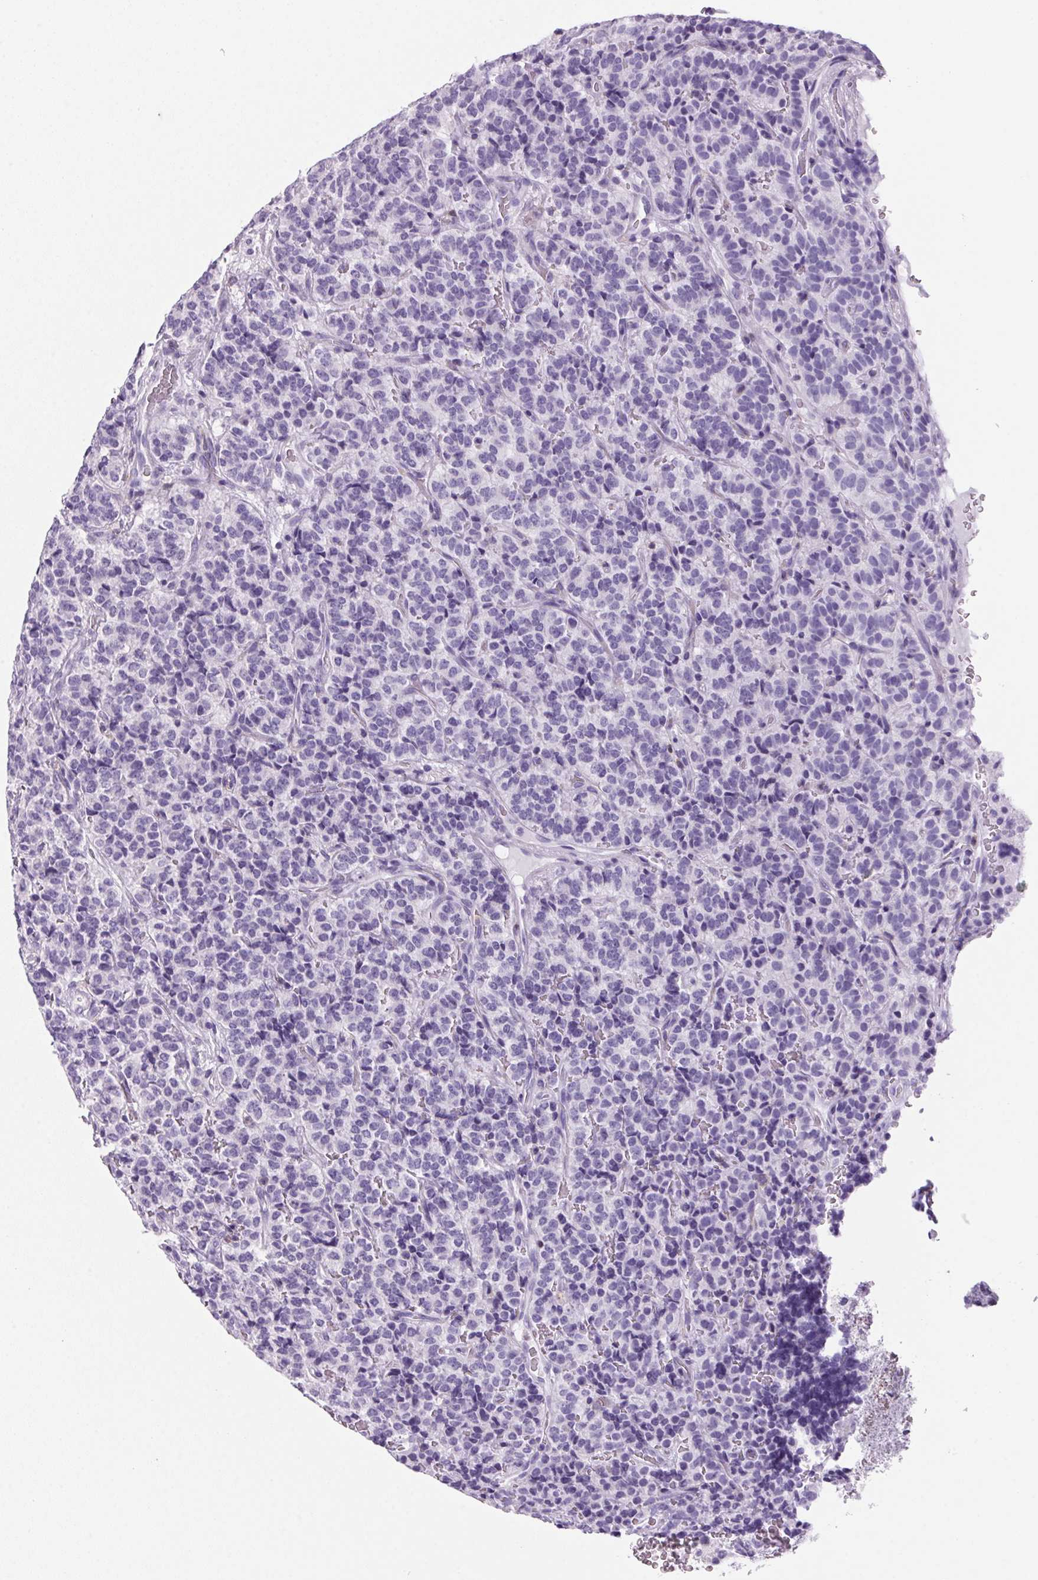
{"staining": {"intensity": "negative", "quantity": "none", "location": "none"}, "tissue": "carcinoid", "cell_type": "Tumor cells", "image_type": "cancer", "snomed": [{"axis": "morphology", "description": "Carcinoid, malignant, NOS"}, {"axis": "topography", "description": "Pancreas"}], "caption": "Carcinoid was stained to show a protein in brown. There is no significant staining in tumor cells.", "gene": "S100A2", "patient": {"sex": "male", "age": 36}}